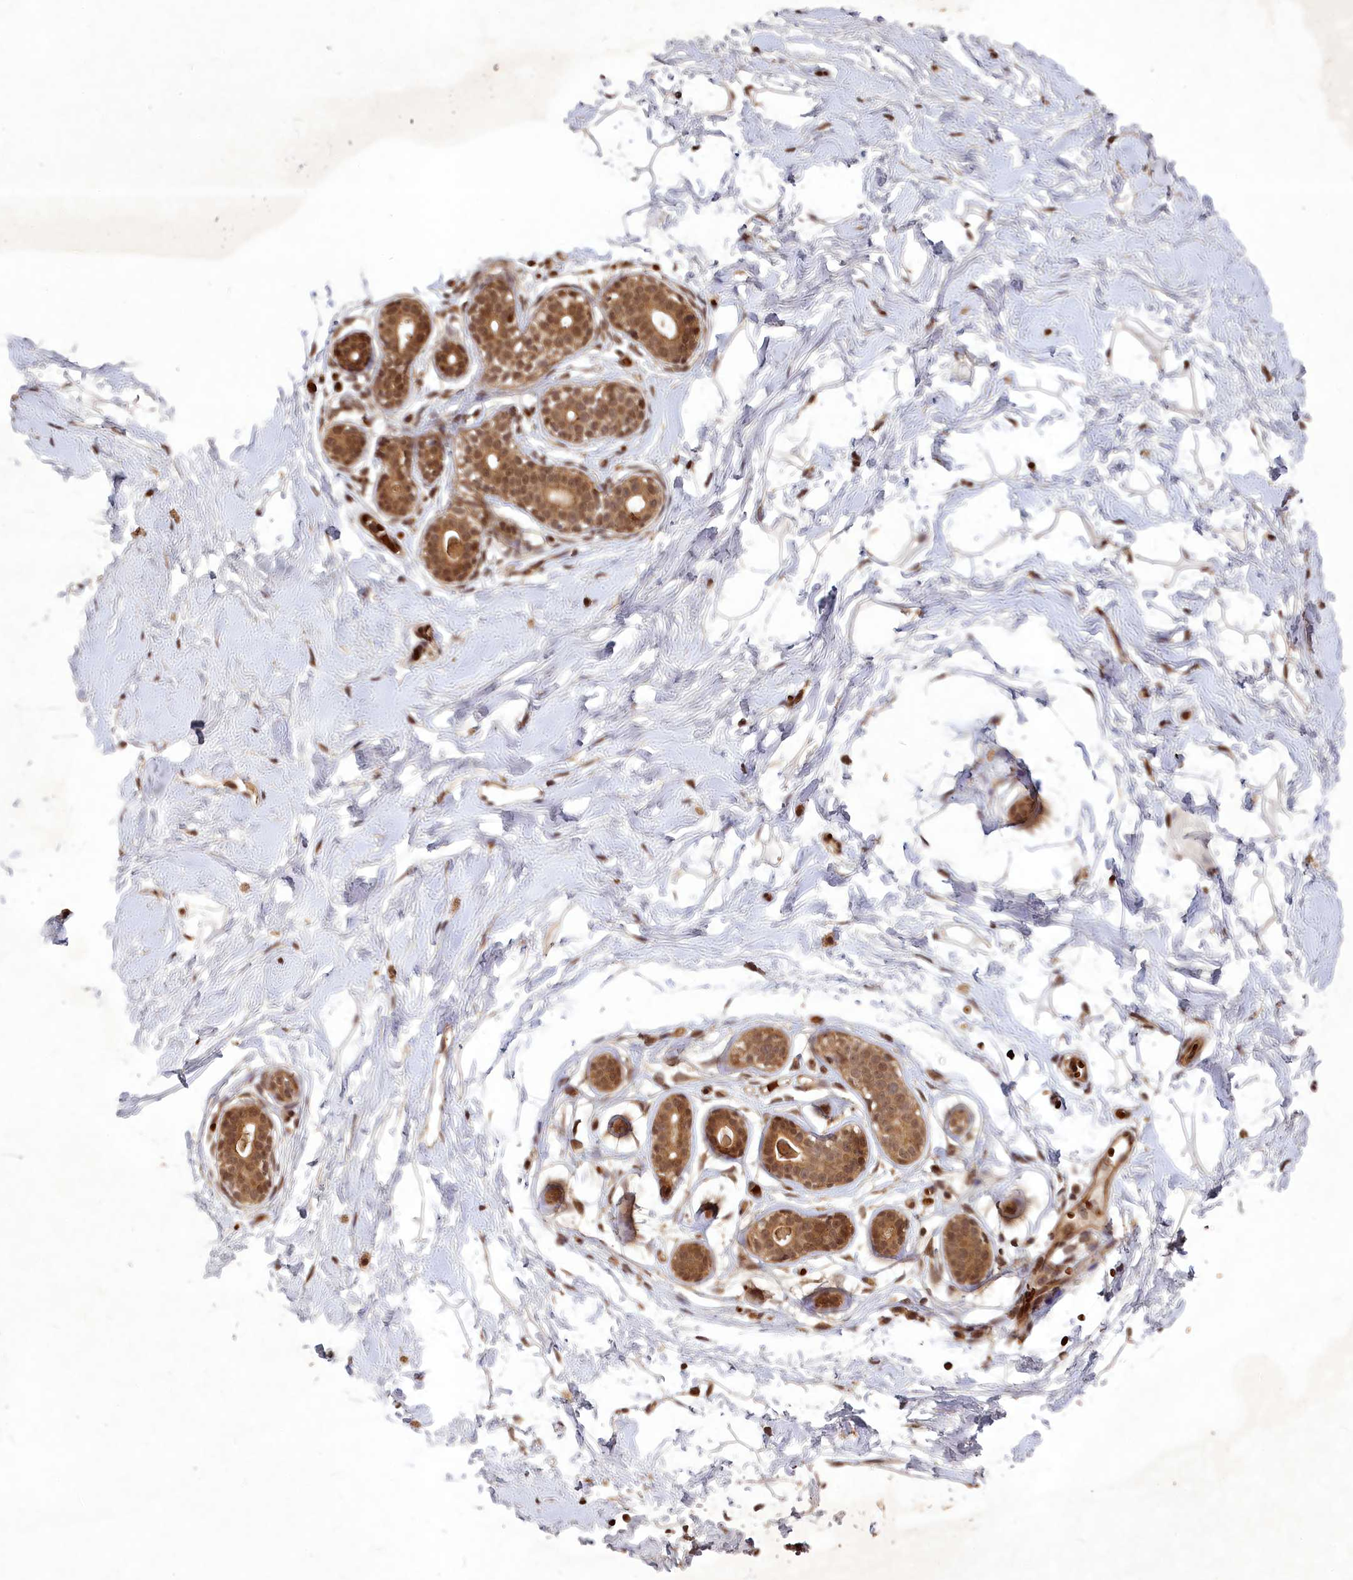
{"staining": {"intensity": "strong", "quantity": ">75%", "location": "cytoplasmic/membranous,nuclear"}, "tissue": "breast", "cell_type": "Adipocytes", "image_type": "normal", "snomed": [{"axis": "morphology", "description": "Normal tissue, NOS"}, {"axis": "morphology", "description": "Adenoma, NOS"}, {"axis": "topography", "description": "Breast"}], "caption": "This histopathology image reveals immunohistochemistry (IHC) staining of normal human breast, with high strong cytoplasmic/membranous,nuclear expression in approximately >75% of adipocytes.", "gene": "SRMS", "patient": {"sex": "female", "age": 23}}